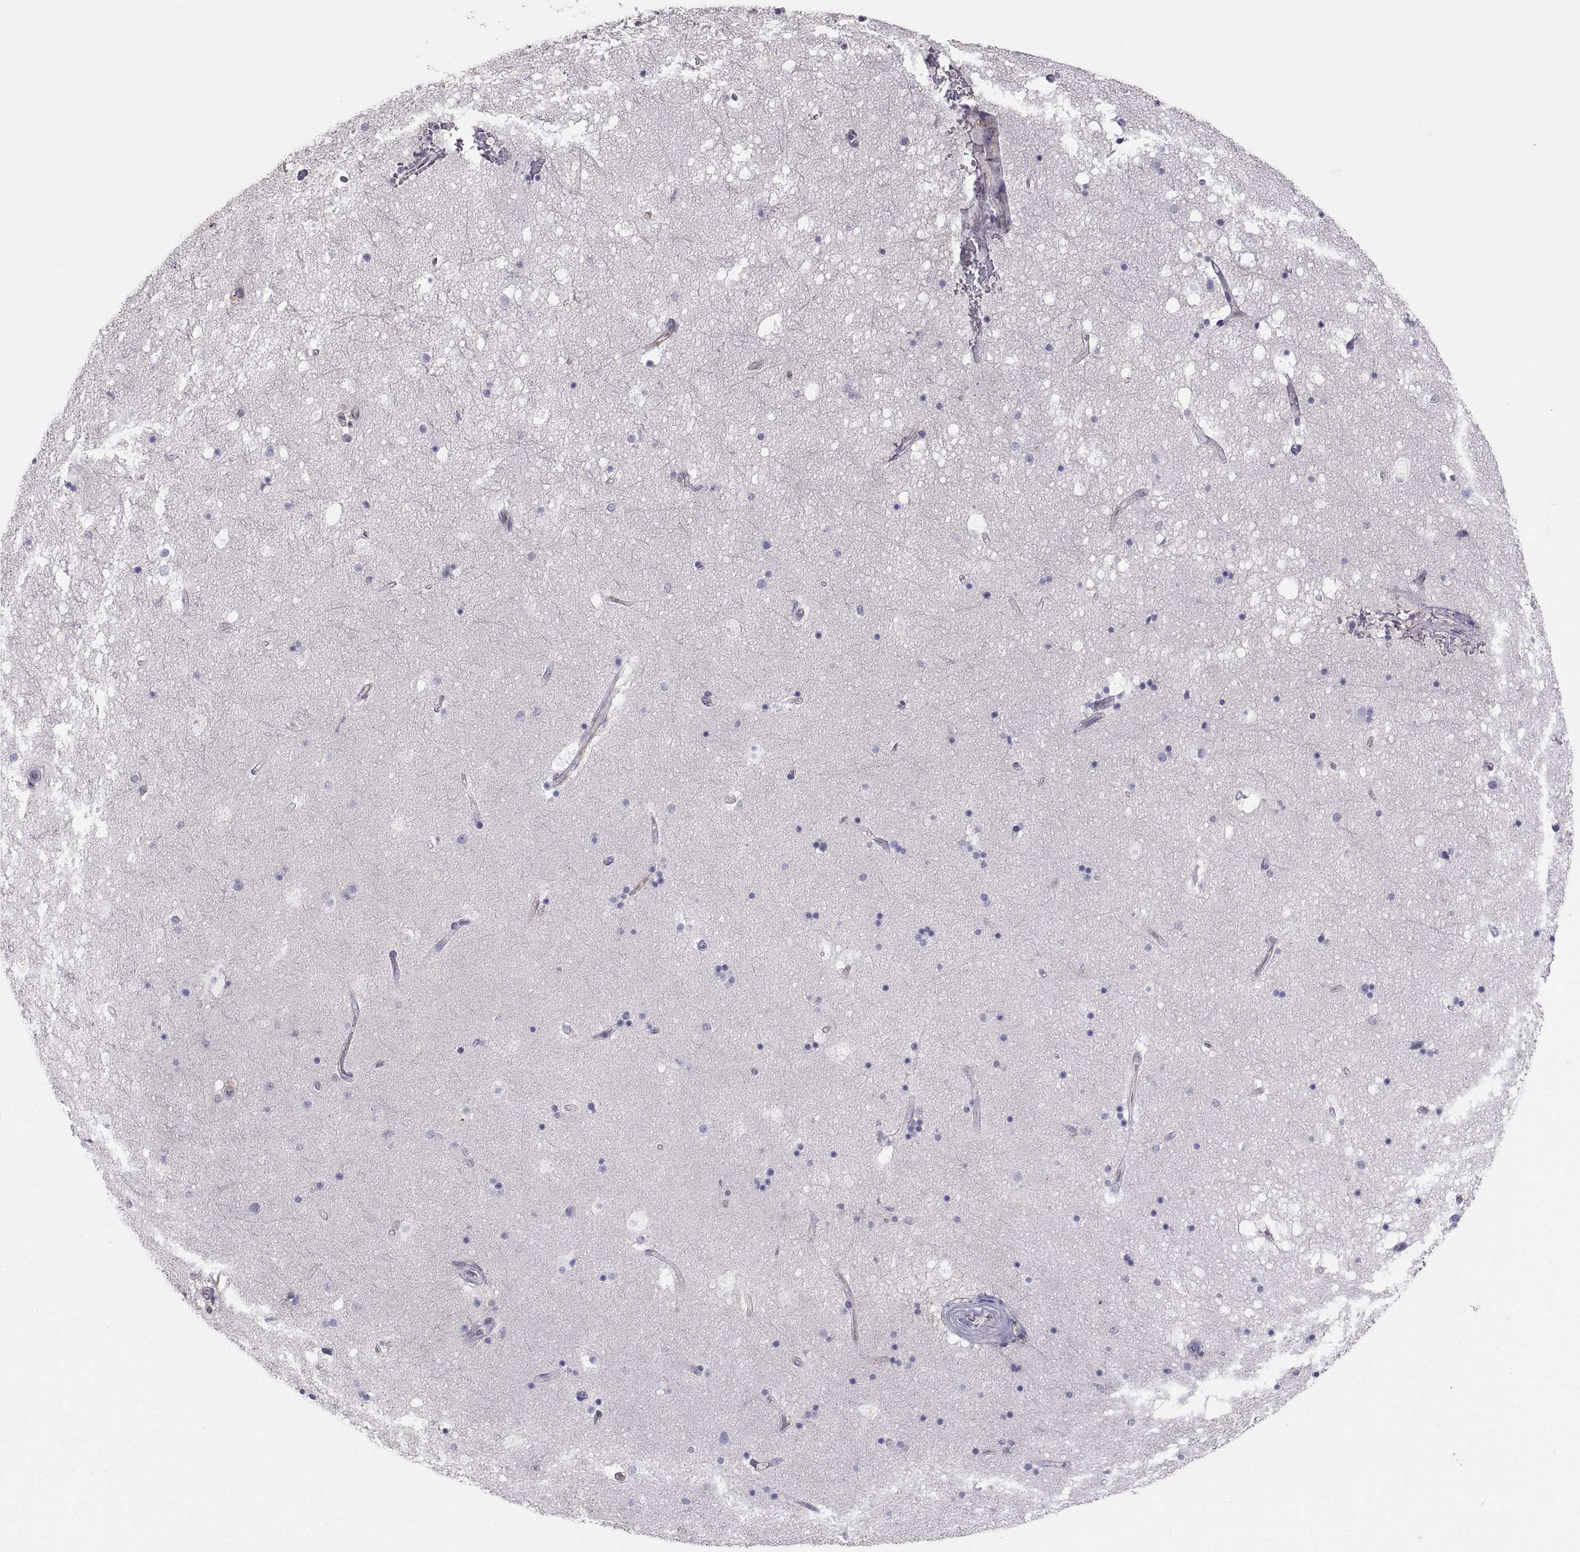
{"staining": {"intensity": "negative", "quantity": "none", "location": "none"}, "tissue": "hippocampus", "cell_type": "Glial cells", "image_type": "normal", "snomed": [{"axis": "morphology", "description": "Normal tissue, NOS"}, {"axis": "topography", "description": "Hippocampus"}], "caption": "Immunohistochemistry (IHC) of benign human hippocampus exhibits no positivity in glial cells. (DAB (3,3'-diaminobenzidine) immunohistochemistry (IHC) with hematoxylin counter stain).", "gene": "RALB", "patient": {"sex": "male", "age": 51}}